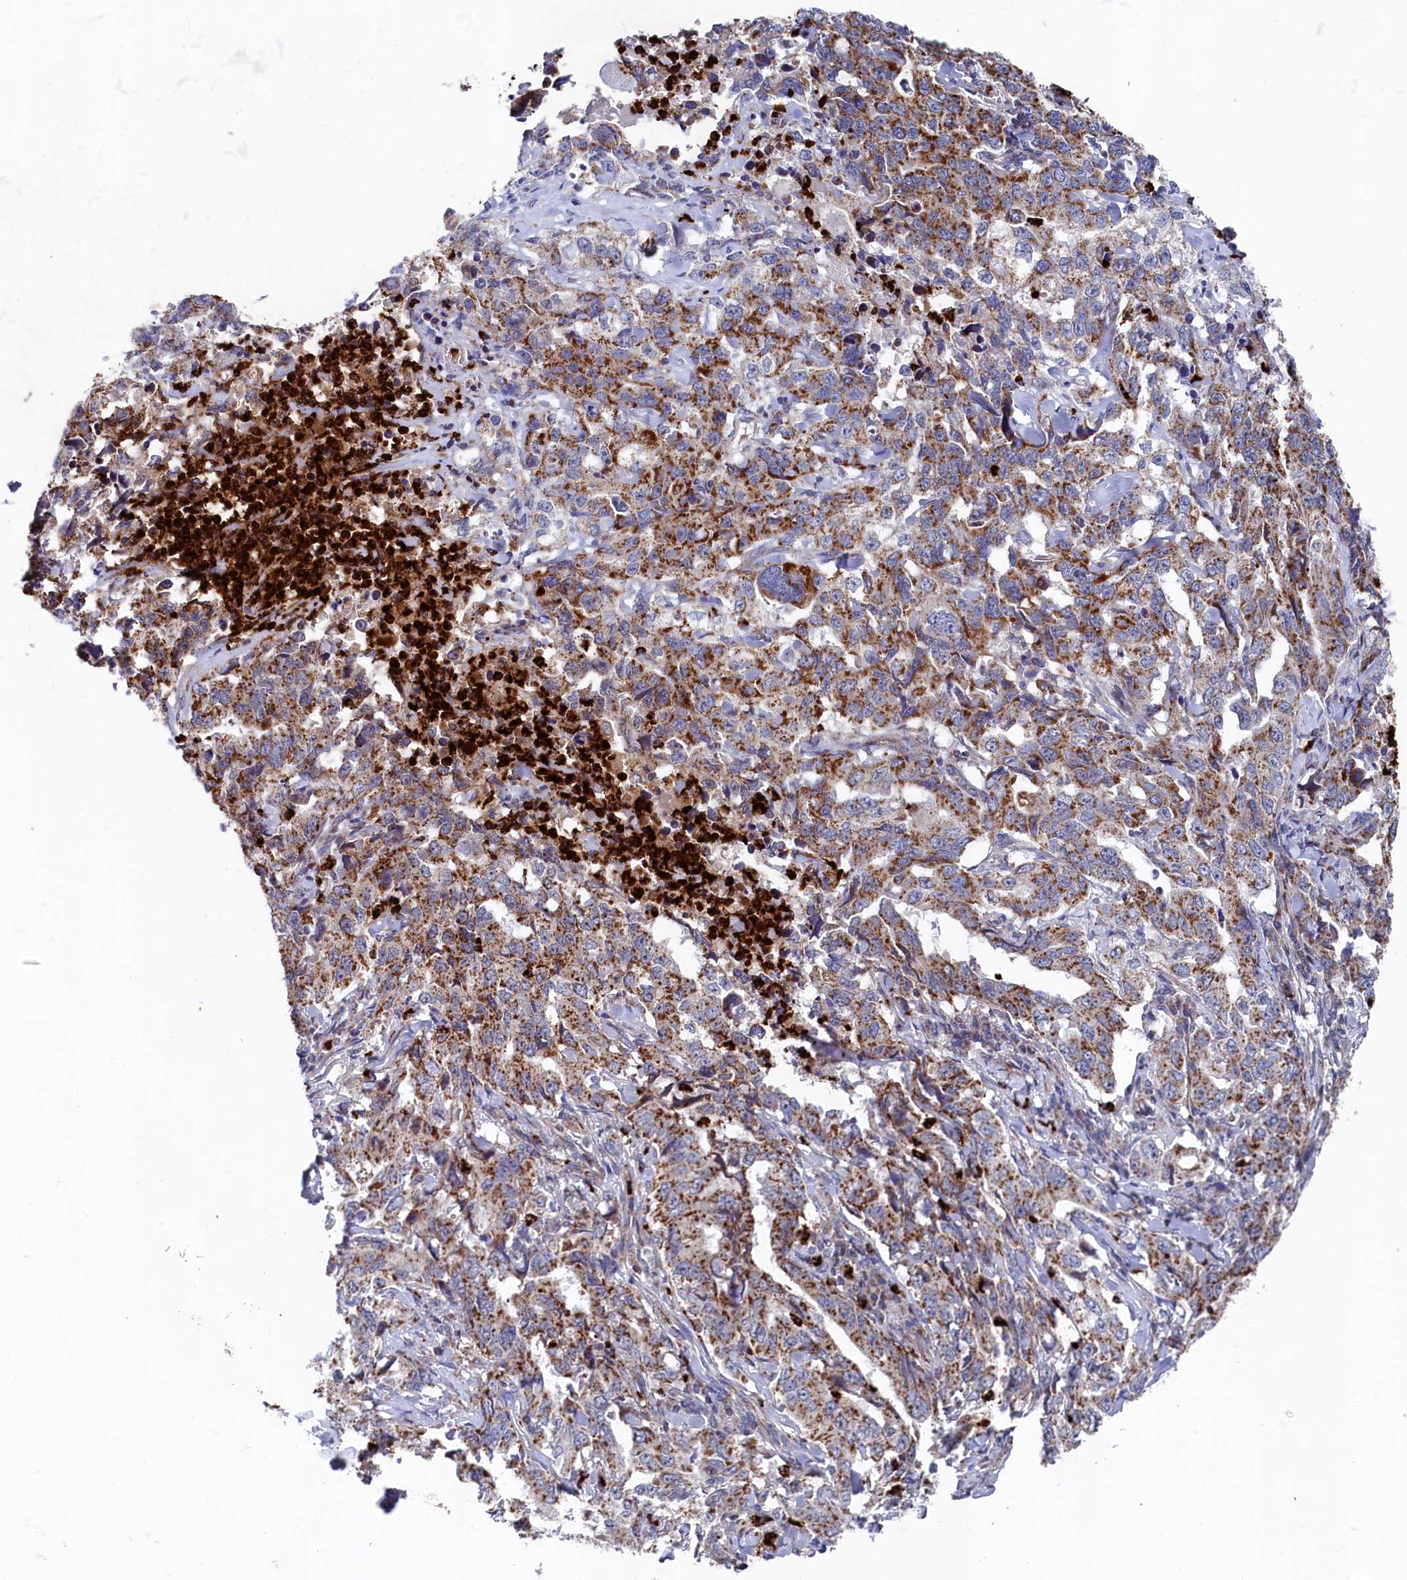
{"staining": {"intensity": "moderate", "quantity": ">75%", "location": "cytoplasmic/membranous"}, "tissue": "lung cancer", "cell_type": "Tumor cells", "image_type": "cancer", "snomed": [{"axis": "morphology", "description": "Adenocarcinoma, NOS"}, {"axis": "topography", "description": "Lung"}], "caption": "Lung cancer (adenocarcinoma) stained for a protein exhibits moderate cytoplasmic/membranous positivity in tumor cells.", "gene": "CHCHD1", "patient": {"sex": "female", "age": 51}}